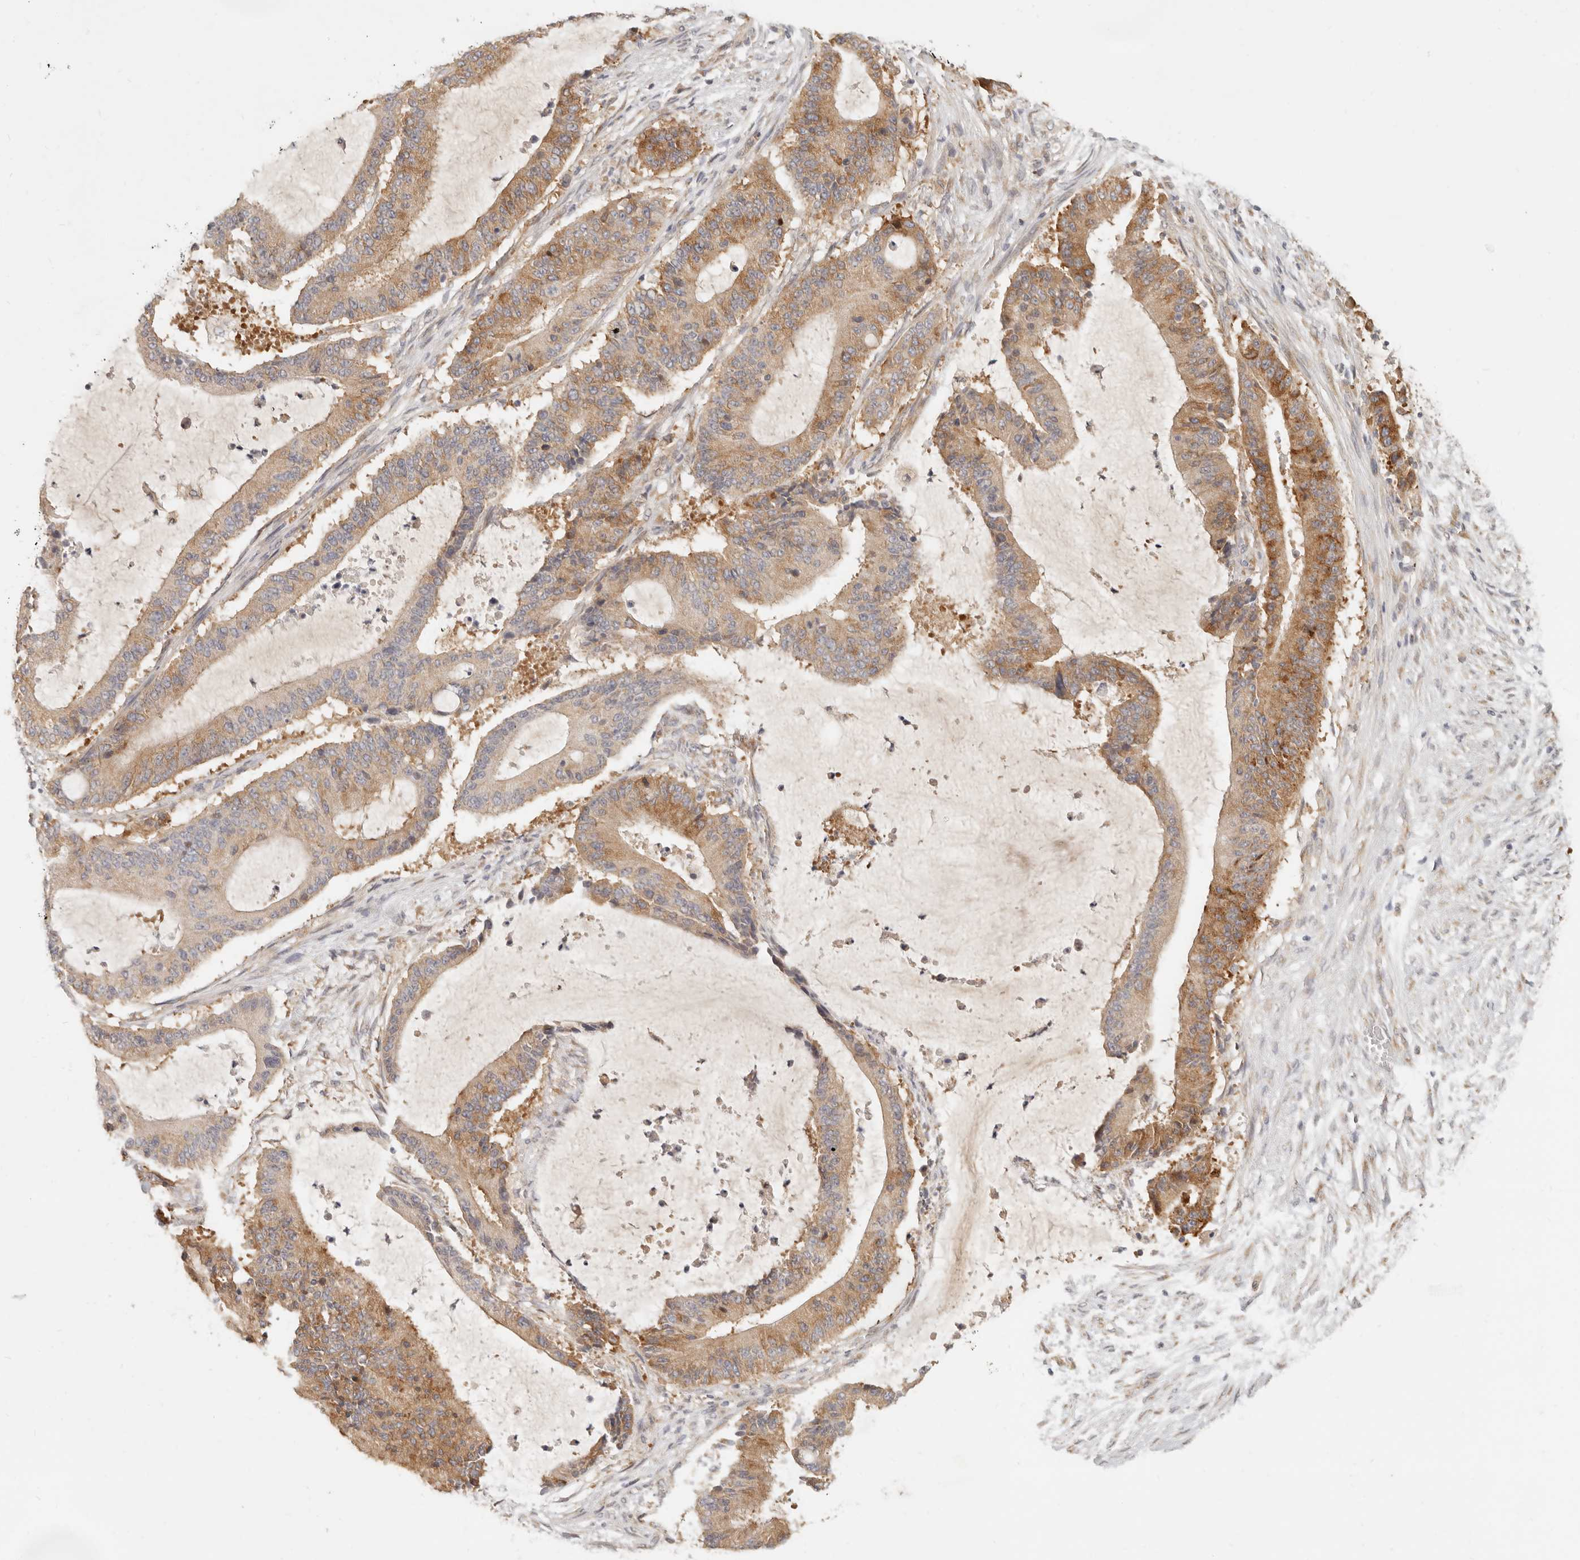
{"staining": {"intensity": "moderate", "quantity": ">75%", "location": "cytoplasmic/membranous"}, "tissue": "liver cancer", "cell_type": "Tumor cells", "image_type": "cancer", "snomed": [{"axis": "morphology", "description": "Normal tissue, NOS"}, {"axis": "morphology", "description": "Cholangiocarcinoma"}, {"axis": "topography", "description": "Liver"}, {"axis": "topography", "description": "Peripheral nerve tissue"}], "caption": "IHC photomicrograph of cholangiocarcinoma (liver) stained for a protein (brown), which demonstrates medium levels of moderate cytoplasmic/membranous expression in approximately >75% of tumor cells.", "gene": "PABPC4", "patient": {"sex": "female", "age": 73}}